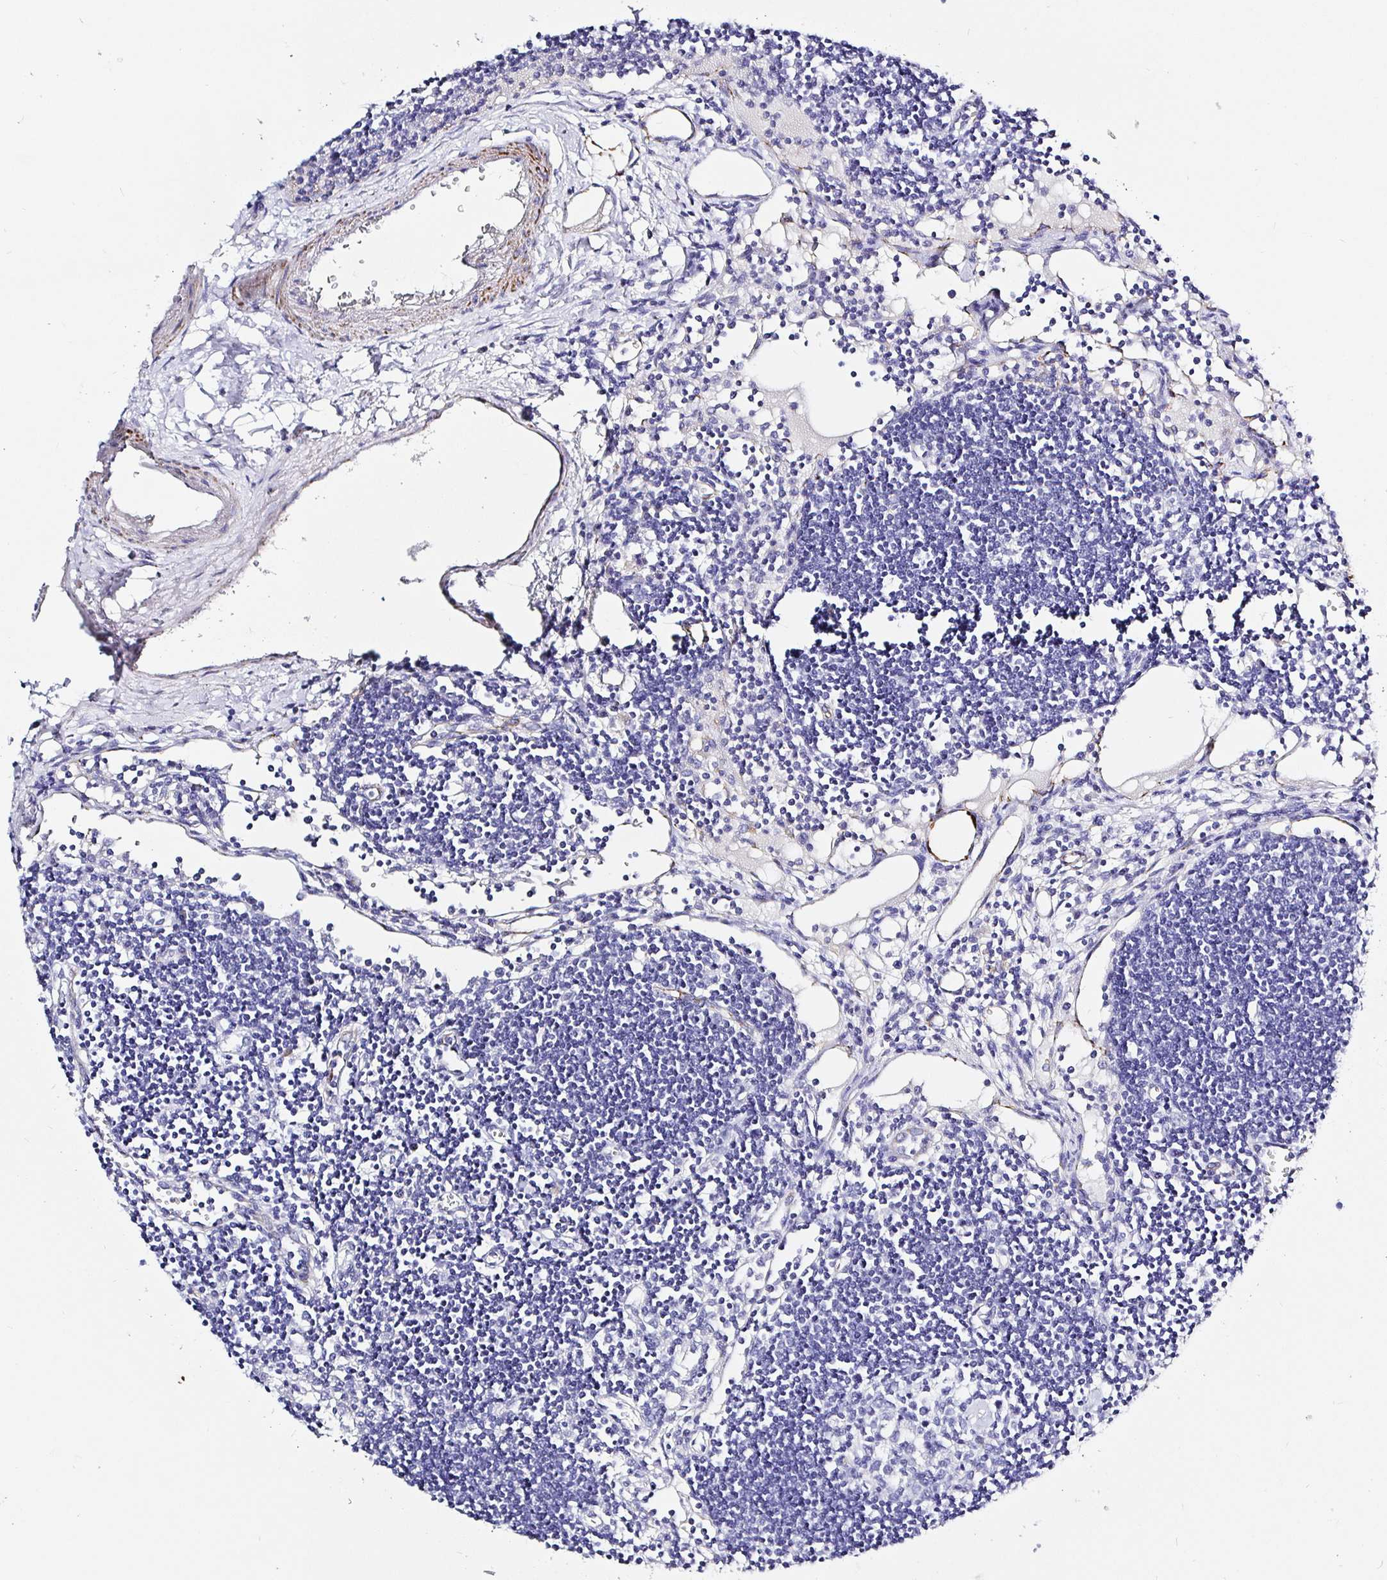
{"staining": {"intensity": "negative", "quantity": "none", "location": "none"}, "tissue": "lymph node", "cell_type": "Germinal center cells", "image_type": "normal", "snomed": [{"axis": "morphology", "description": "Normal tissue, NOS"}, {"axis": "topography", "description": "Lymph node"}], "caption": "The image shows no significant staining in germinal center cells of lymph node.", "gene": "MAOA", "patient": {"sex": "female", "age": 65}}